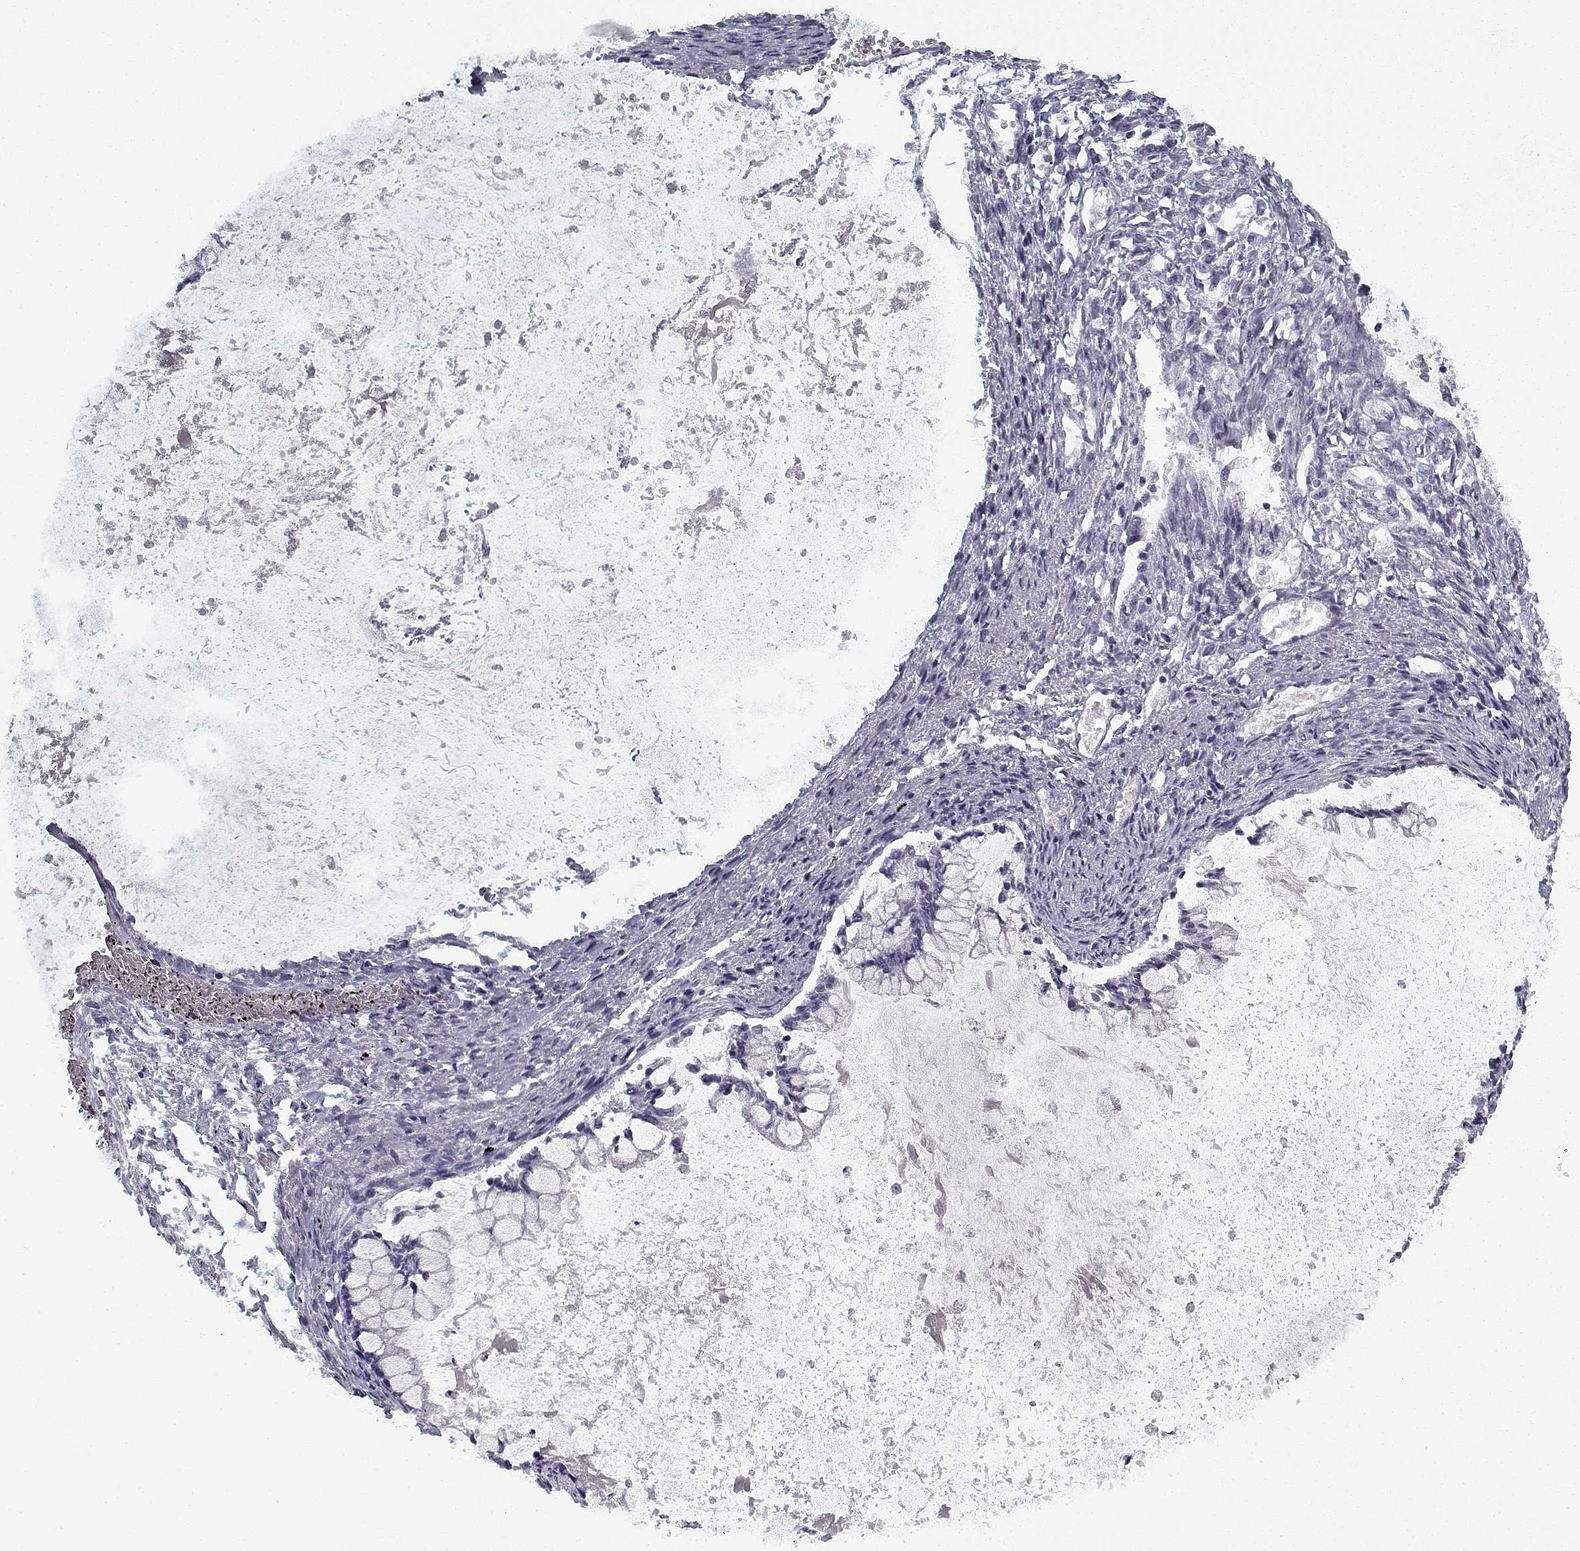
{"staining": {"intensity": "negative", "quantity": "none", "location": "none"}, "tissue": "ovarian cancer", "cell_type": "Tumor cells", "image_type": "cancer", "snomed": [{"axis": "morphology", "description": "Cystadenocarcinoma, mucinous, NOS"}, {"axis": "topography", "description": "Ovary"}], "caption": "The image shows no significant expression in tumor cells of ovarian mucinous cystadenocarcinoma.", "gene": "RNF32", "patient": {"sex": "female", "age": 67}}